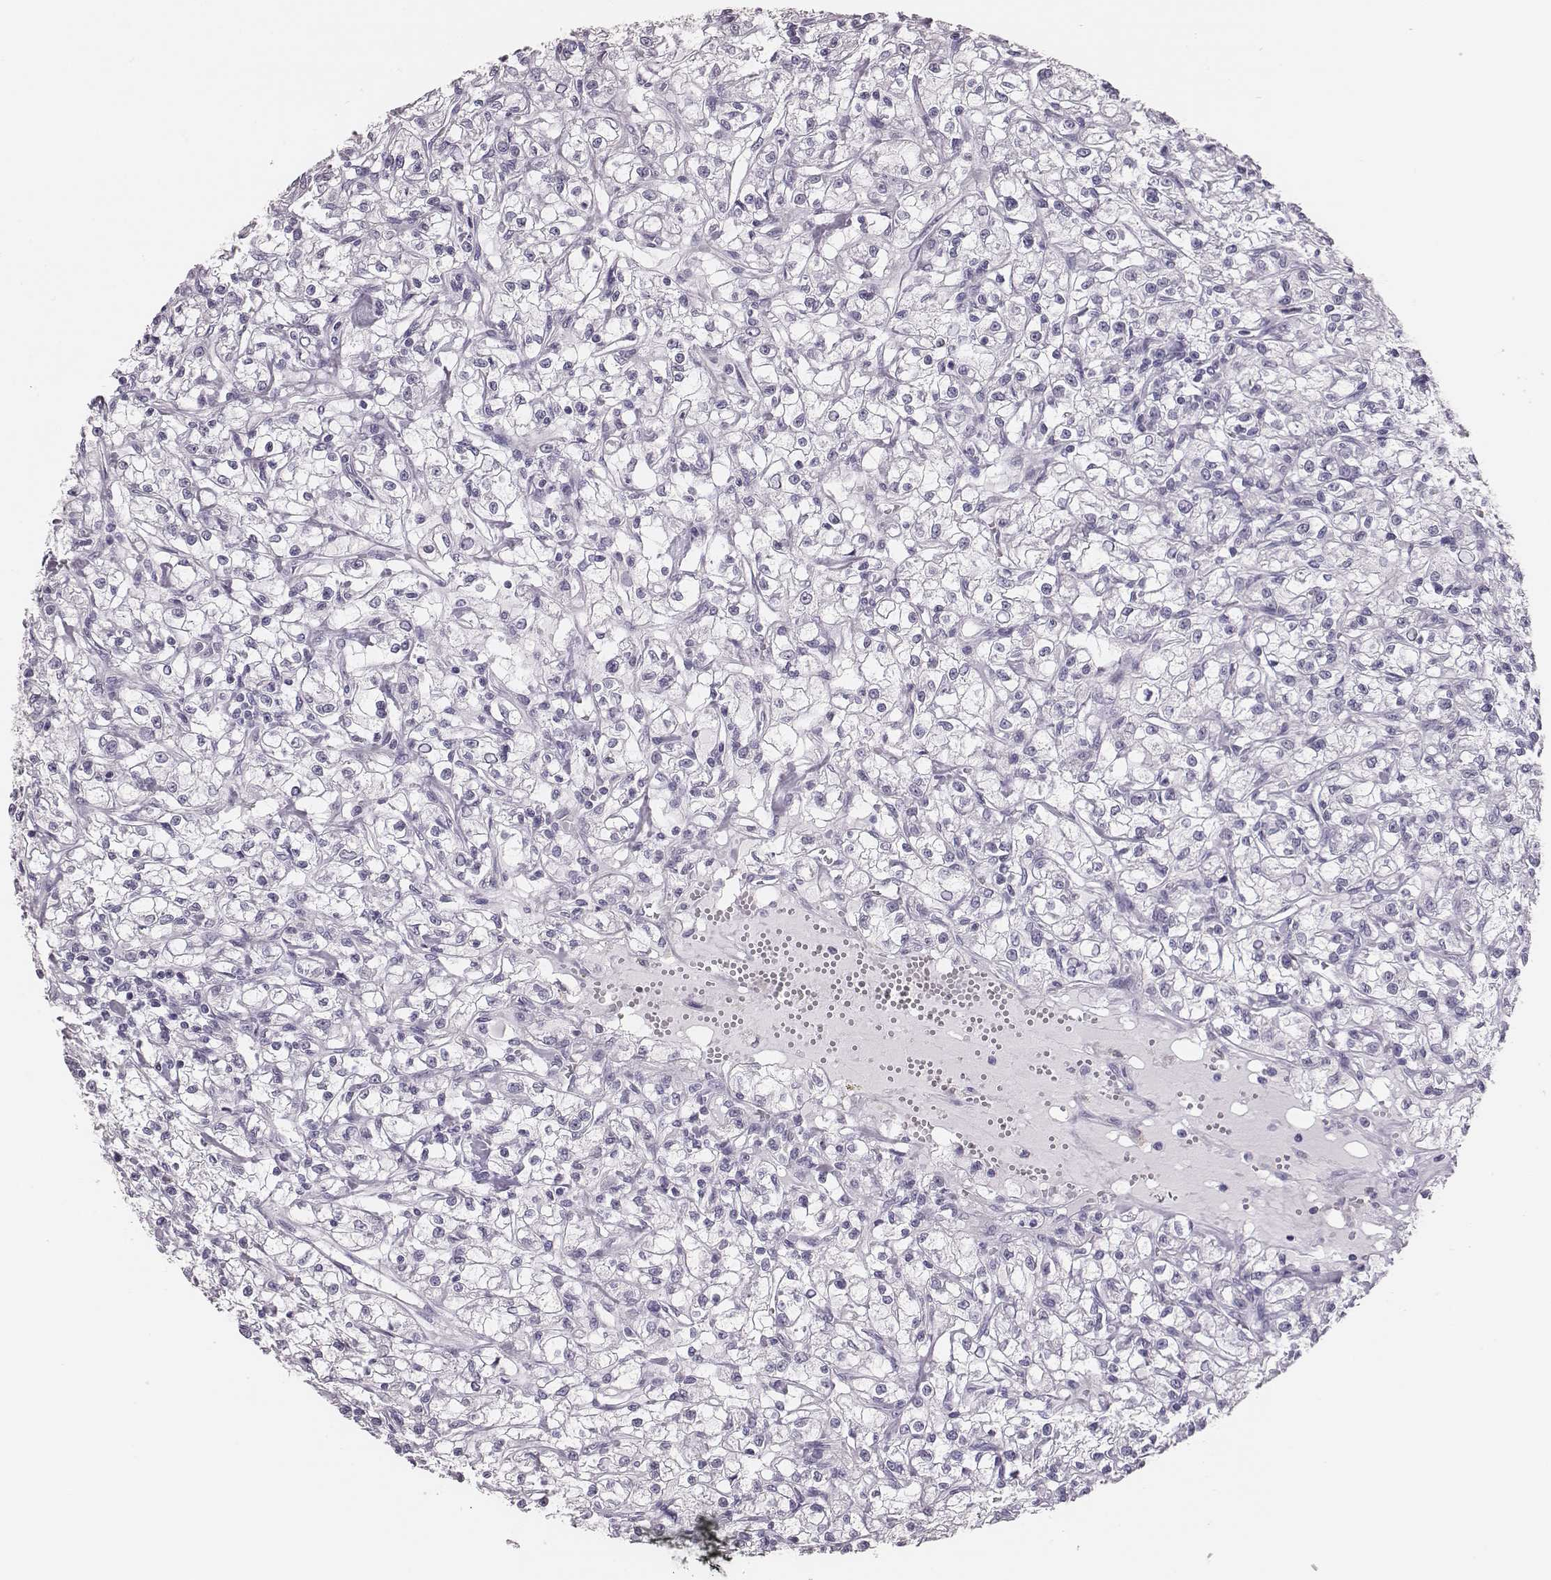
{"staining": {"intensity": "negative", "quantity": "none", "location": "none"}, "tissue": "renal cancer", "cell_type": "Tumor cells", "image_type": "cancer", "snomed": [{"axis": "morphology", "description": "Adenocarcinoma, NOS"}, {"axis": "topography", "description": "Kidney"}], "caption": "This is an immunohistochemistry (IHC) micrograph of renal cancer (adenocarcinoma). There is no expression in tumor cells.", "gene": "H1-6", "patient": {"sex": "female", "age": 59}}